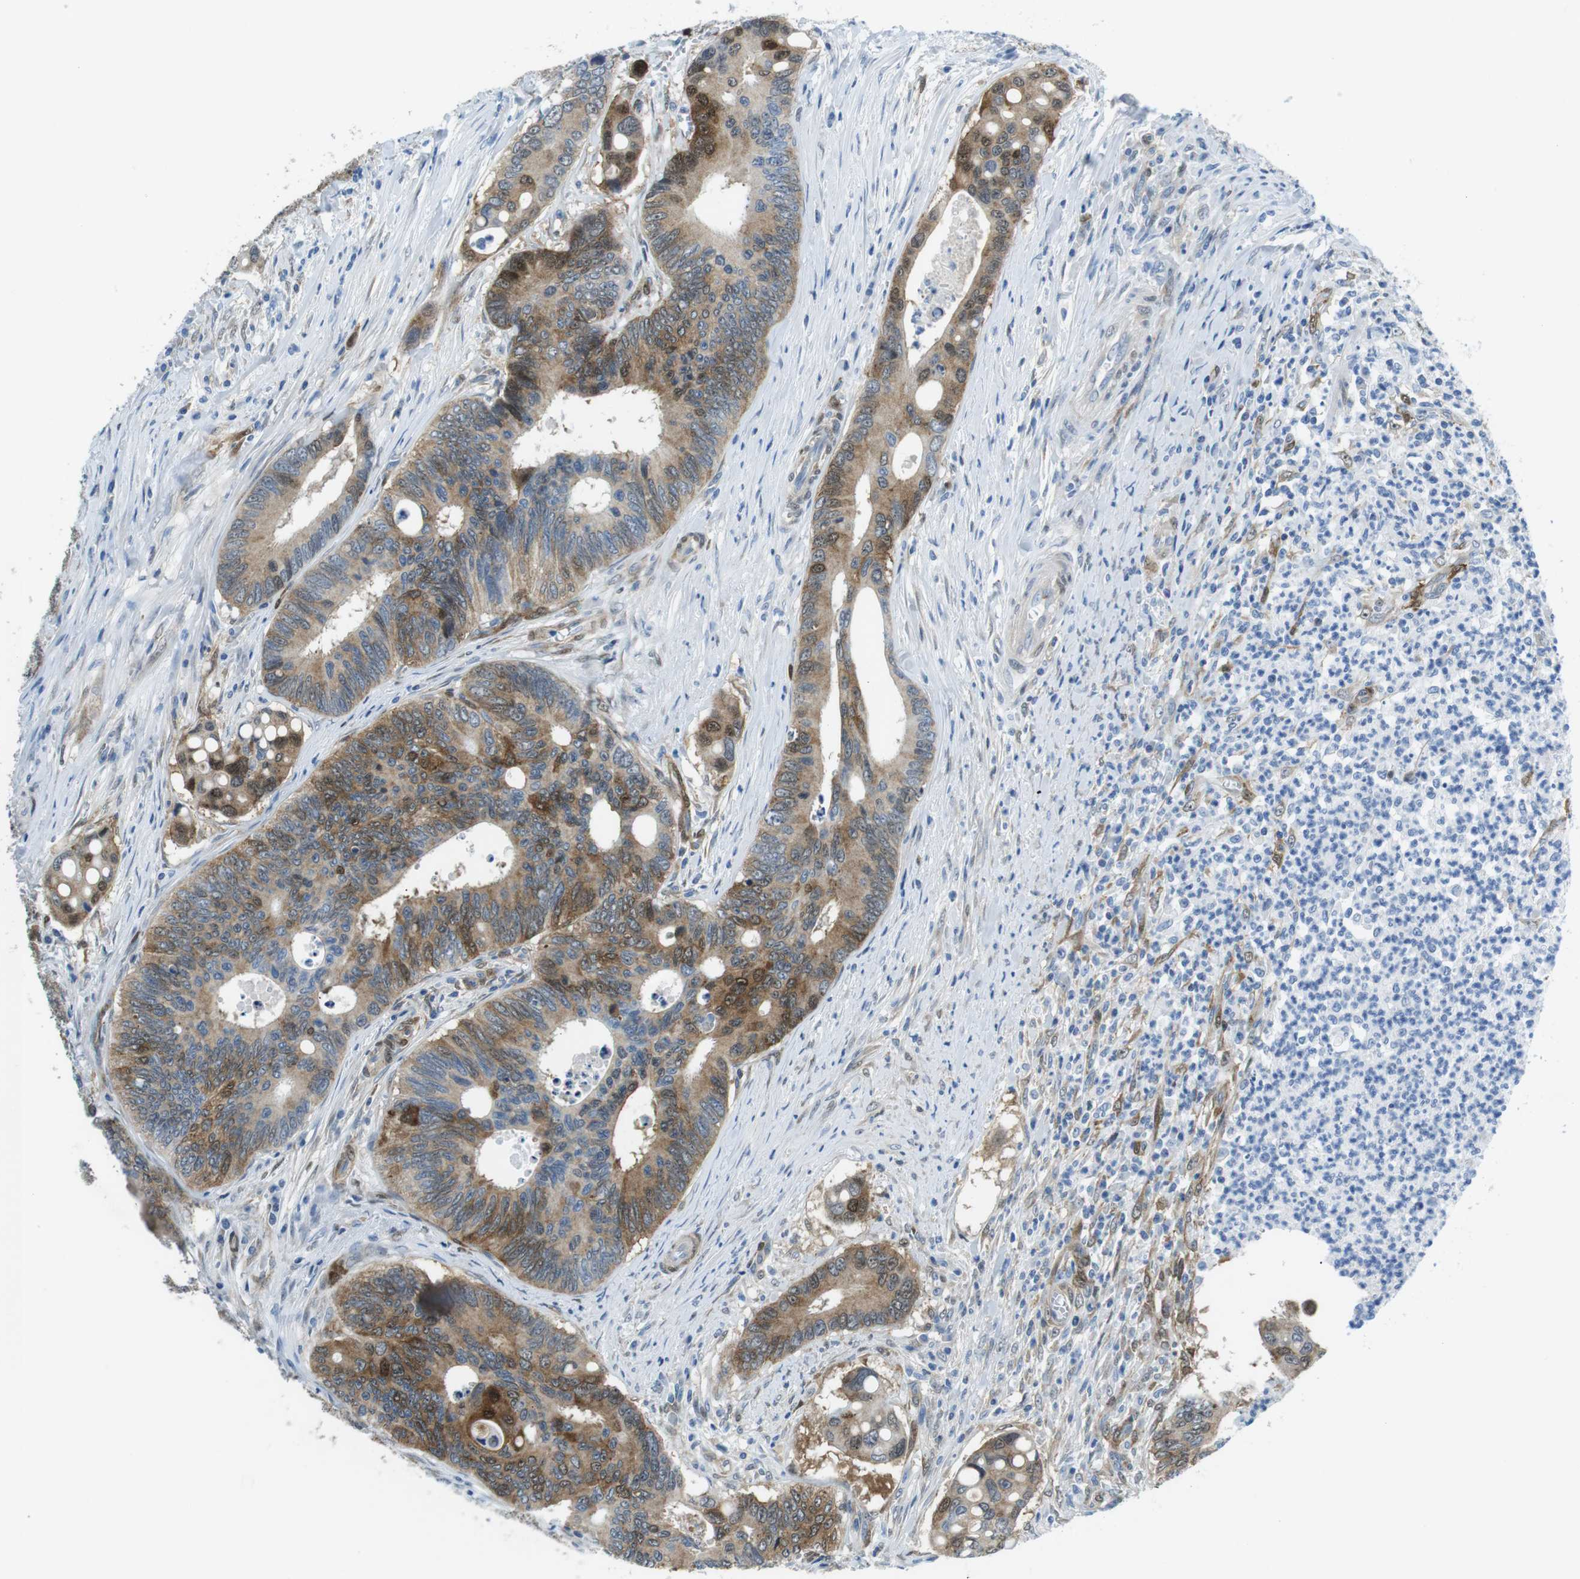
{"staining": {"intensity": "moderate", "quantity": ">75%", "location": "cytoplasmic/membranous,nuclear"}, "tissue": "colorectal cancer", "cell_type": "Tumor cells", "image_type": "cancer", "snomed": [{"axis": "morphology", "description": "Inflammation, NOS"}, {"axis": "morphology", "description": "Adenocarcinoma, NOS"}, {"axis": "topography", "description": "Colon"}], "caption": "Moderate cytoplasmic/membranous and nuclear staining is appreciated in approximately >75% of tumor cells in adenocarcinoma (colorectal). The staining is performed using DAB (3,3'-diaminobenzidine) brown chromogen to label protein expression. The nuclei are counter-stained blue using hematoxylin.", "gene": "PHLDA1", "patient": {"sex": "male", "age": 72}}